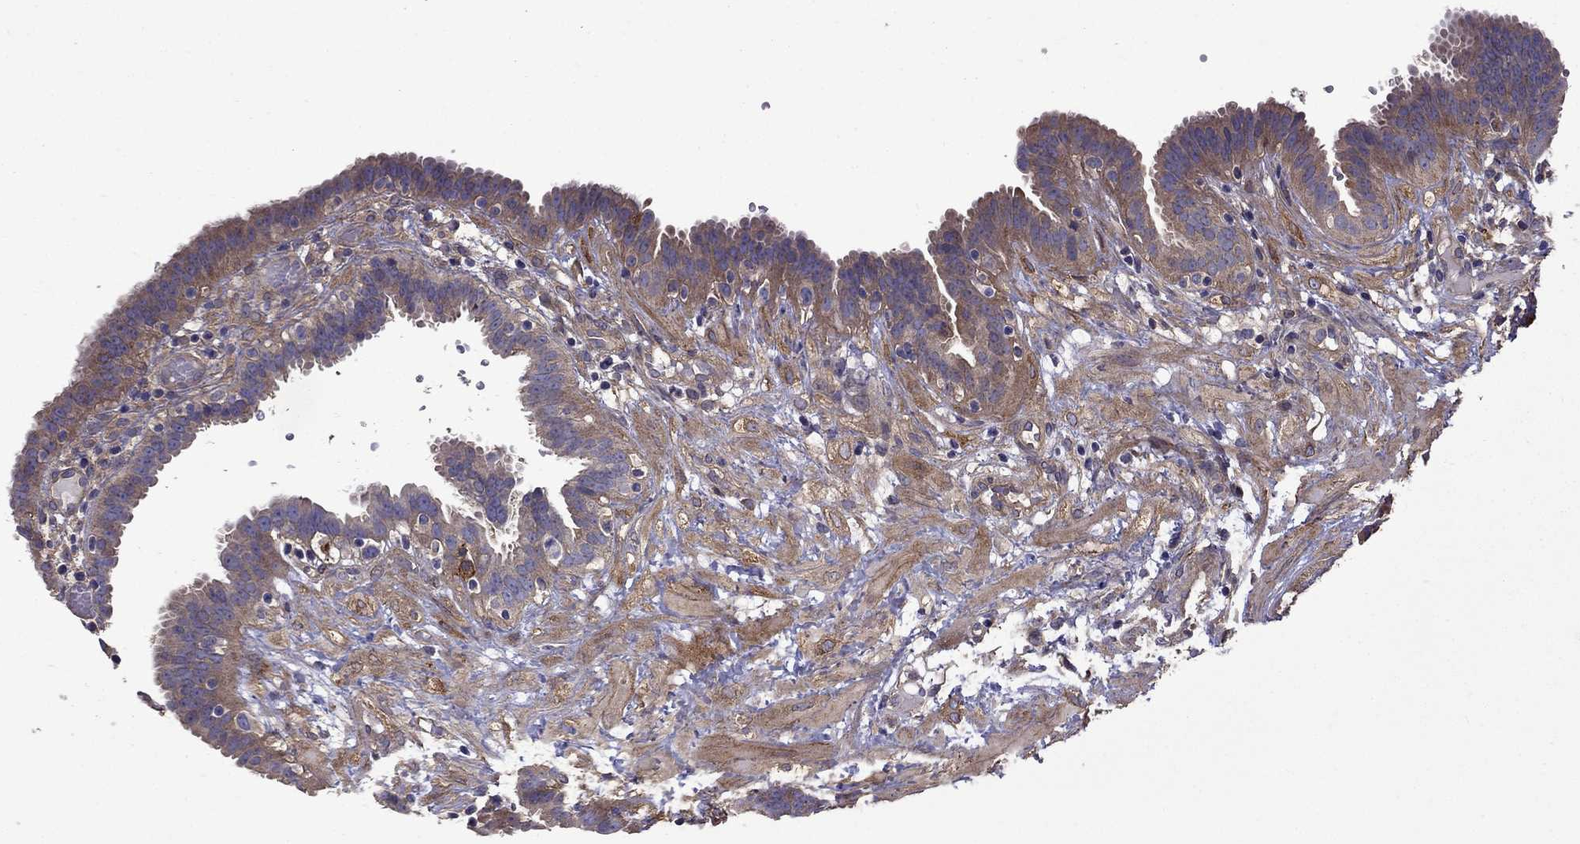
{"staining": {"intensity": "moderate", "quantity": ">75%", "location": "cytoplasmic/membranous"}, "tissue": "fallopian tube", "cell_type": "Glandular cells", "image_type": "normal", "snomed": [{"axis": "morphology", "description": "Normal tissue, NOS"}, {"axis": "topography", "description": "Fallopian tube"}], "caption": "Glandular cells demonstrate moderate cytoplasmic/membranous positivity in about >75% of cells in normal fallopian tube. (DAB (3,3'-diaminobenzidine) IHC with brightfield microscopy, high magnification).", "gene": "ITGB1", "patient": {"sex": "female", "age": 37}}